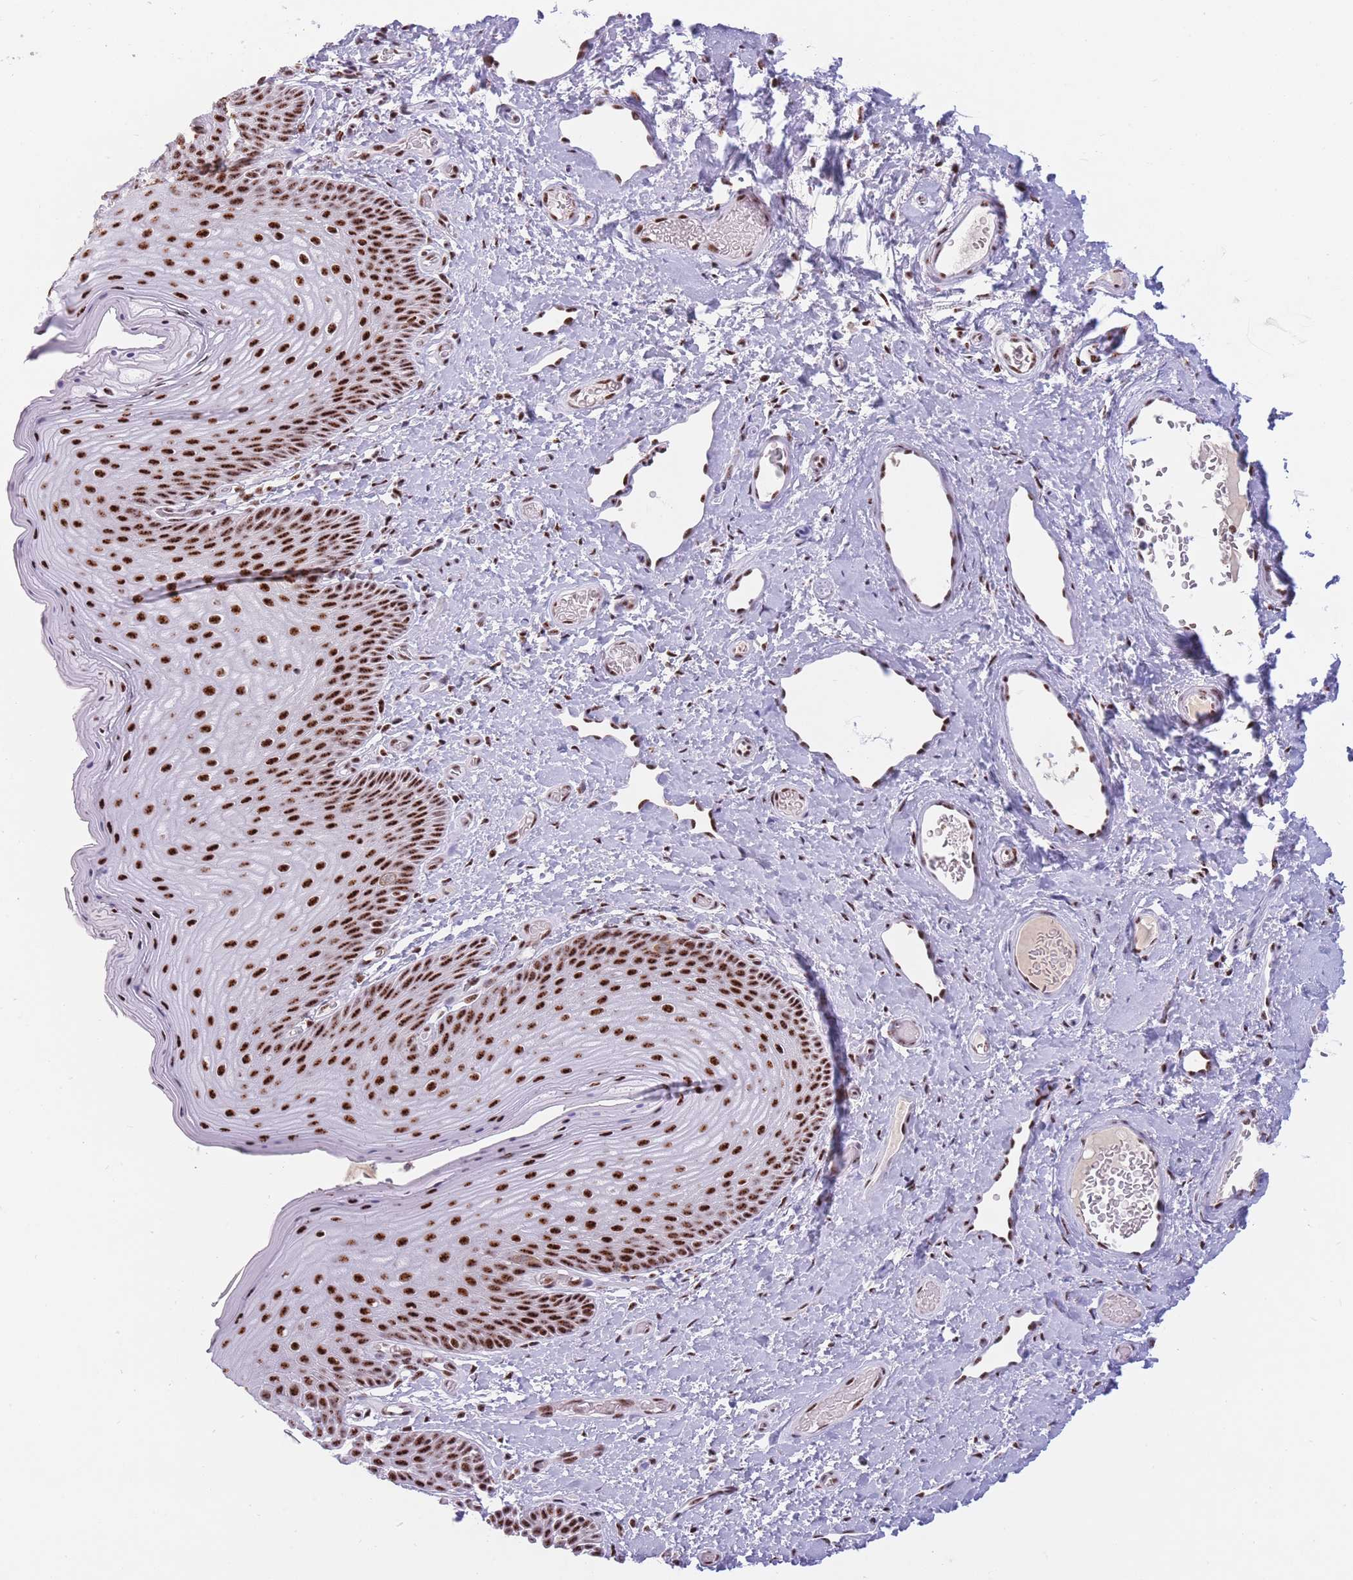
{"staining": {"intensity": "strong", "quantity": ">75%", "location": "nuclear"}, "tissue": "skin", "cell_type": "Epidermal cells", "image_type": "normal", "snomed": [{"axis": "morphology", "description": "Normal tissue, NOS"}, {"axis": "topography", "description": "Anal"}], "caption": "A brown stain highlights strong nuclear staining of a protein in epidermal cells of unremarkable human skin. (Stains: DAB in brown, nuclei in blue, Microscopy: brightfield microscopy at high magnification).", "gene": "TMEM35B", "patient": {"sex": "female", "age": 40}}